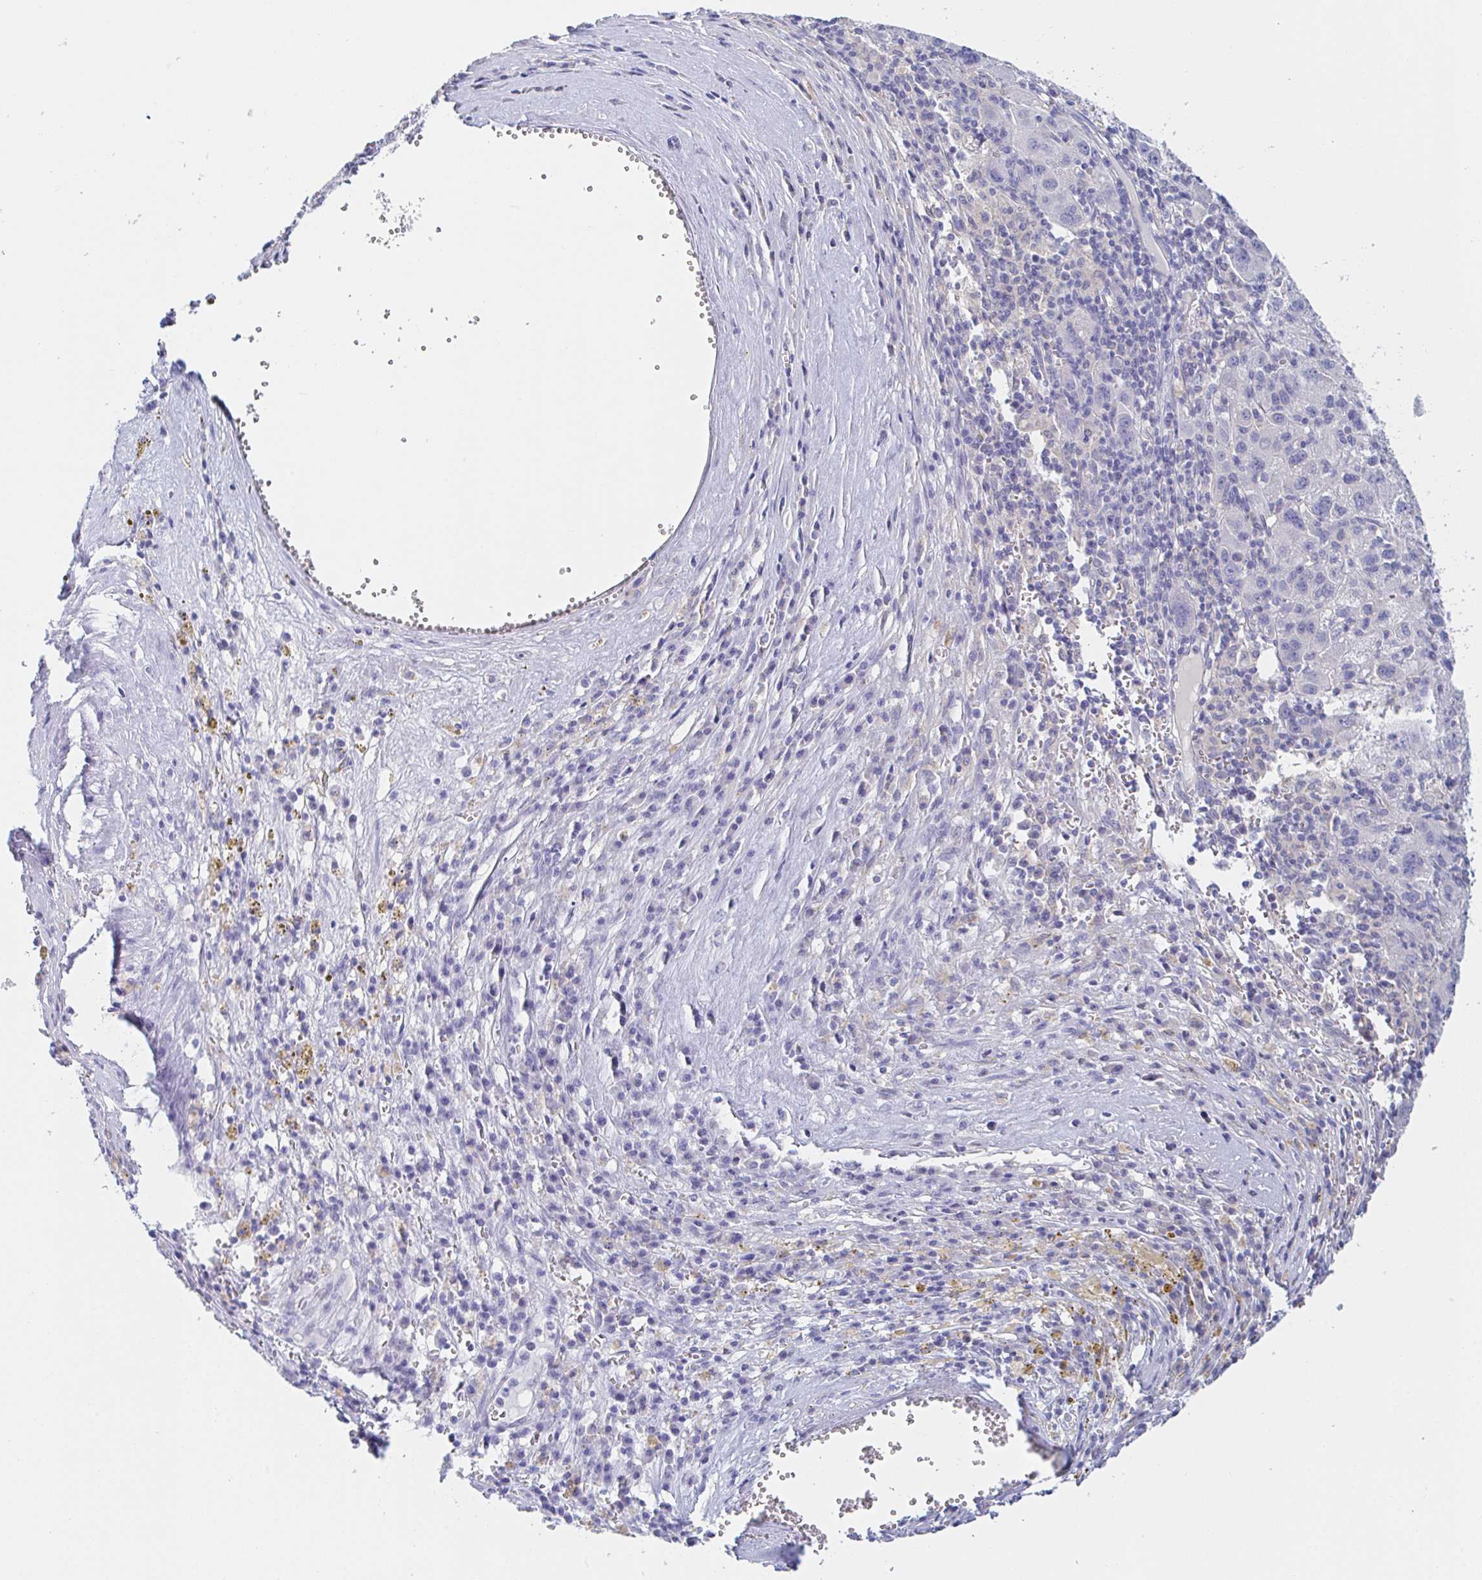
{"staining": {"intensity": "negative", "quantity": "none", "location": "none"}, "tissue": "liver cancer", "cell_type": "Tumor cells", "image_type": "cancer", "snomed": [{"axis": "morphology", "description": "Carcinoma, Hepatocellular, NOS"}, {"axis": "topography", "description": "Liver"}], "caption": "High power microscopy histopathology image of an immunohistochemistry (IHC) photomicrograph of hepatocellular carcinoma (liver), revealing no significant expression in tumor cells.", "gene": "PDE6B", "patient": {"sex": "female", "age": 77}}